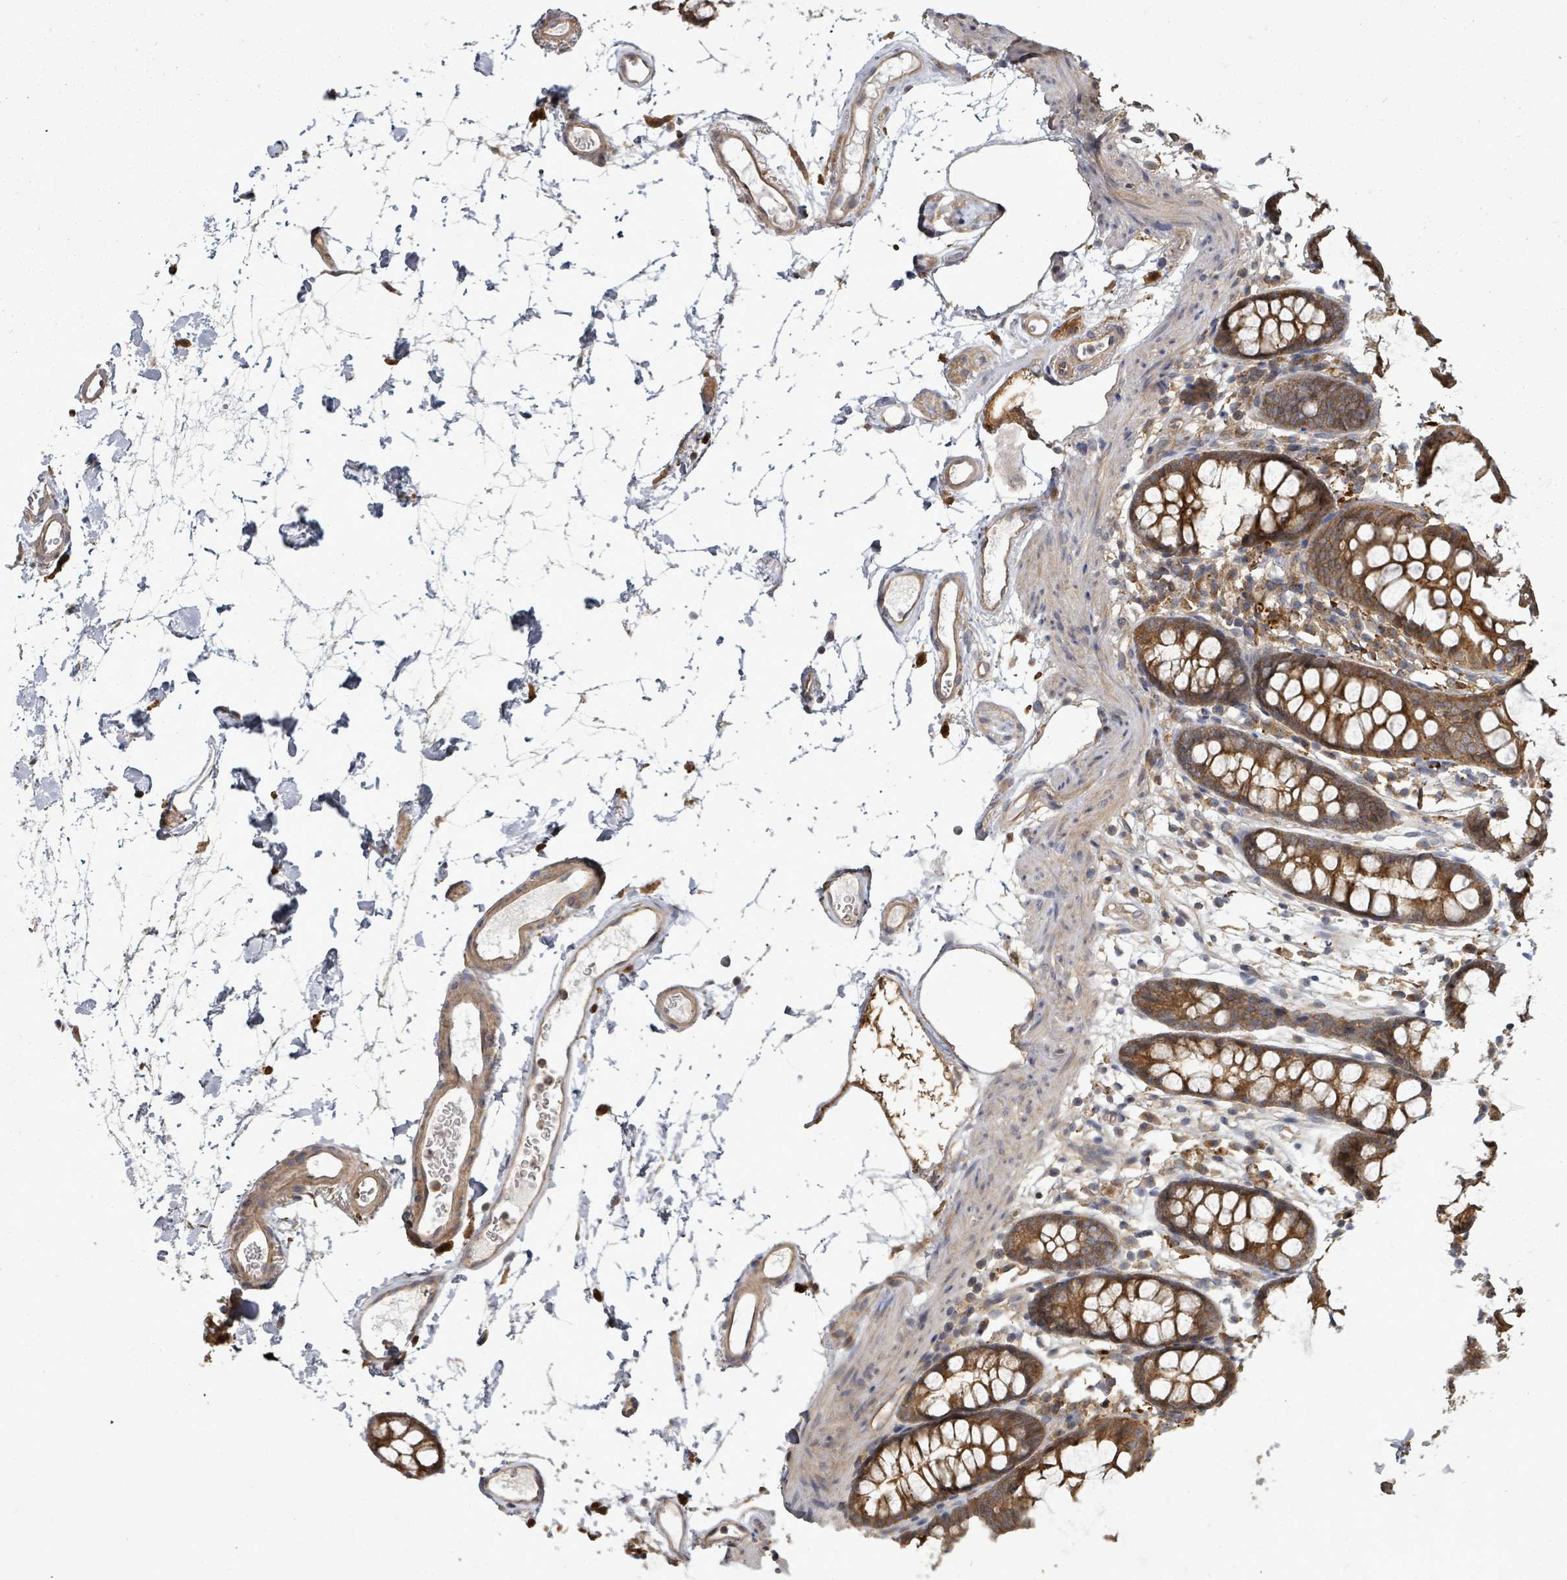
{"staining": {"intensity": "moderate", "quantity": ">75%", "location": "cytoplasmic/membranous"}, "tissue": "colon", "cell_type": "Endothelial cells", "image_type": "normal", "snomed": [{"axis": "morphology", "description": "Normal tissue, NOS"}, {"axis": "topography", "description": "Colon"}], "caption": "Endothelial cells show moderate cytoplasmic/membranous staining in about >75% of cells in benign colon. (brown staining indicates protein expression, while blue staining denotes nuclei).", "gene": "EIF3CL", "patient": {"sex": "female", "age": 84}}